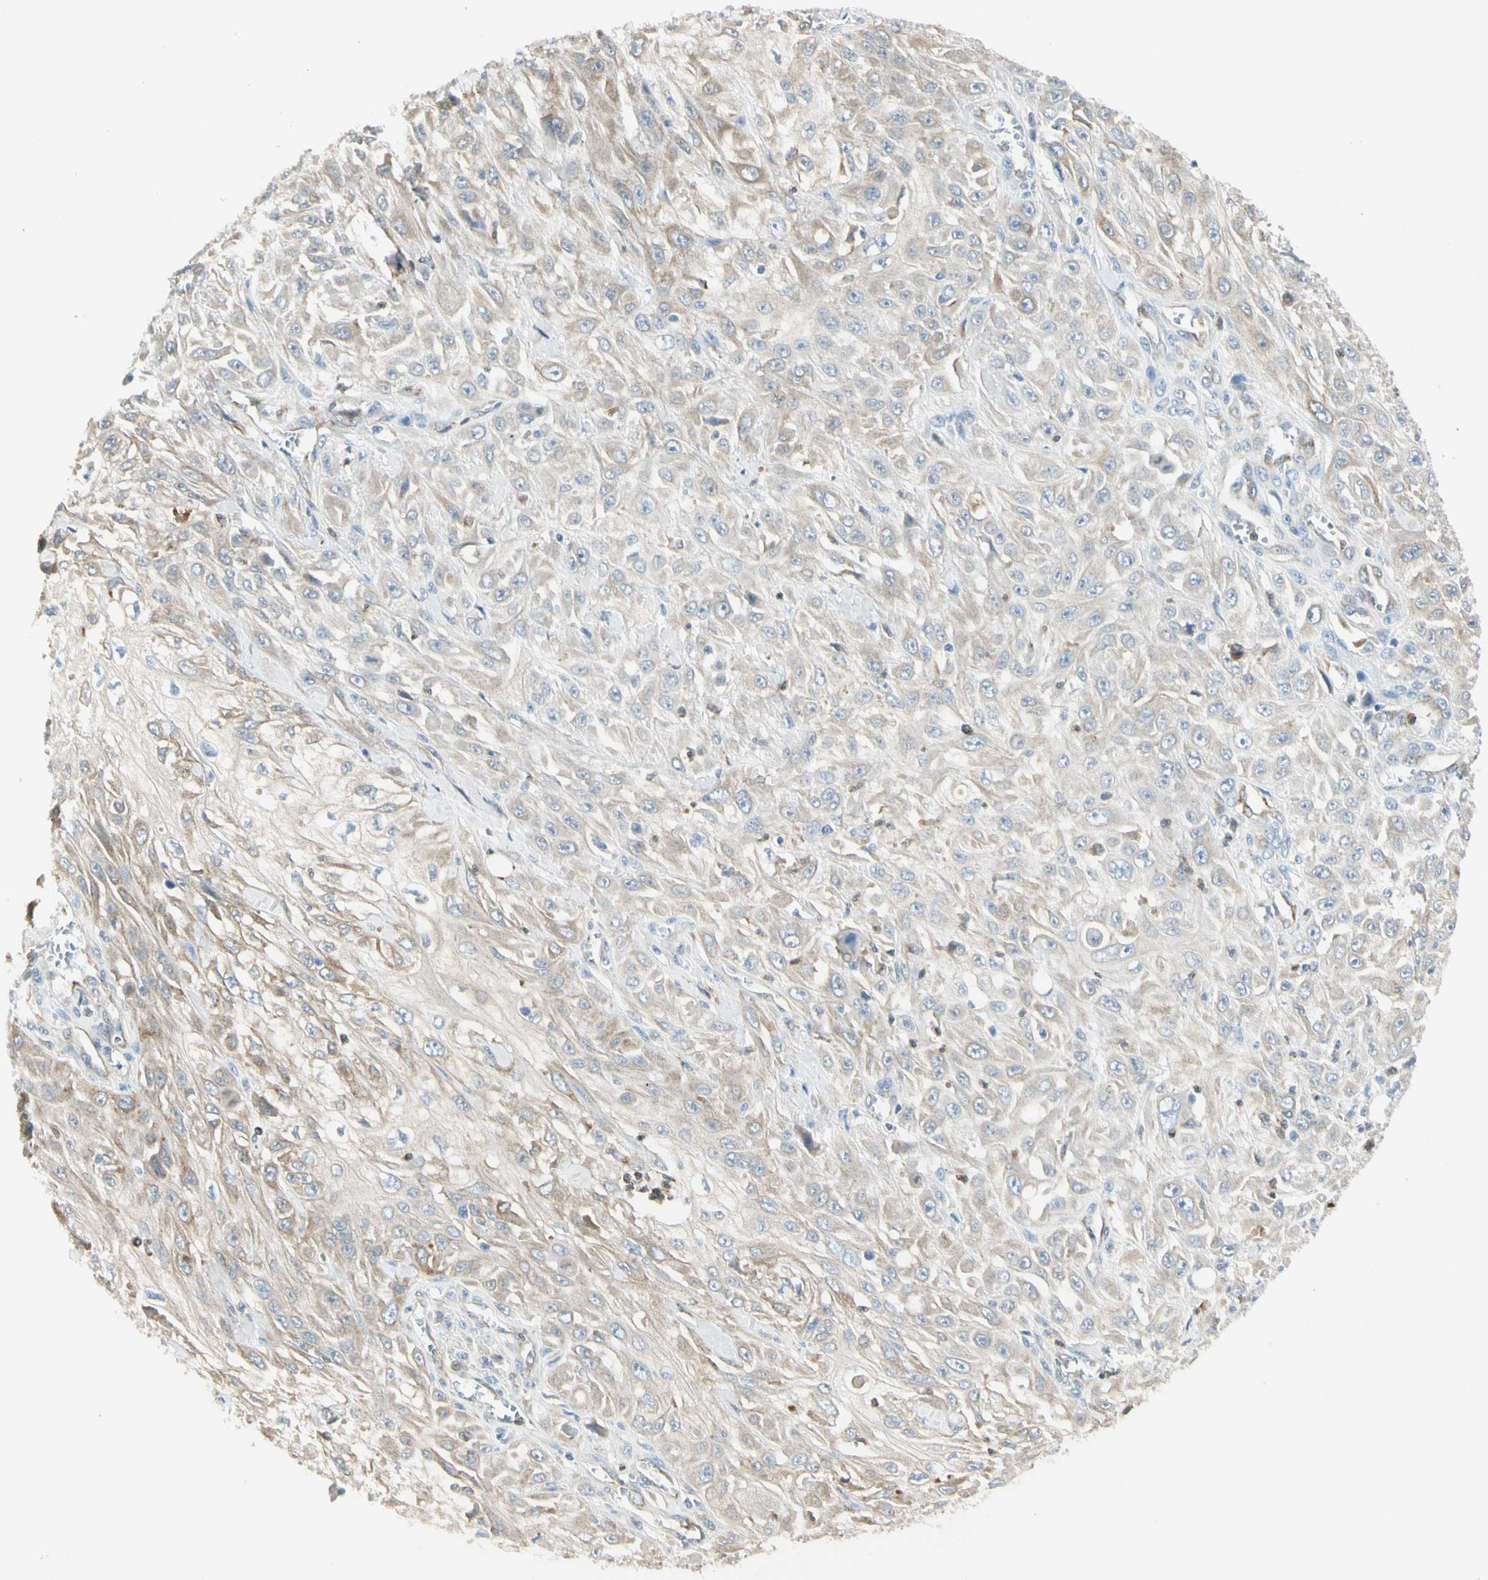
{"staining": {"intensity": "weak", "quantity": "25%-75%", "location": "cytoplasmic/membranous"}, "tissue": "skin cancer", "cell_type": "Tumor cells", "image_type": "cancer", "snomed": [{"axis": "morphology", "description": "Squamous cell carcinoma, NOS"}, {"axis": "morphology", "description": "Squamous cell carcinoma, metastatic, NOS"}, {"axis": "topography", "description": "Skin"}, {"axis": "topography", "description": "Lymph node"}], "caption": "Human skin metastatic squamous cell carcinoma stained with a protein marker shows weak staining in tumor cells.", "gene": "LPCAT2", "patient": {"sex": "male", "age": 75}}